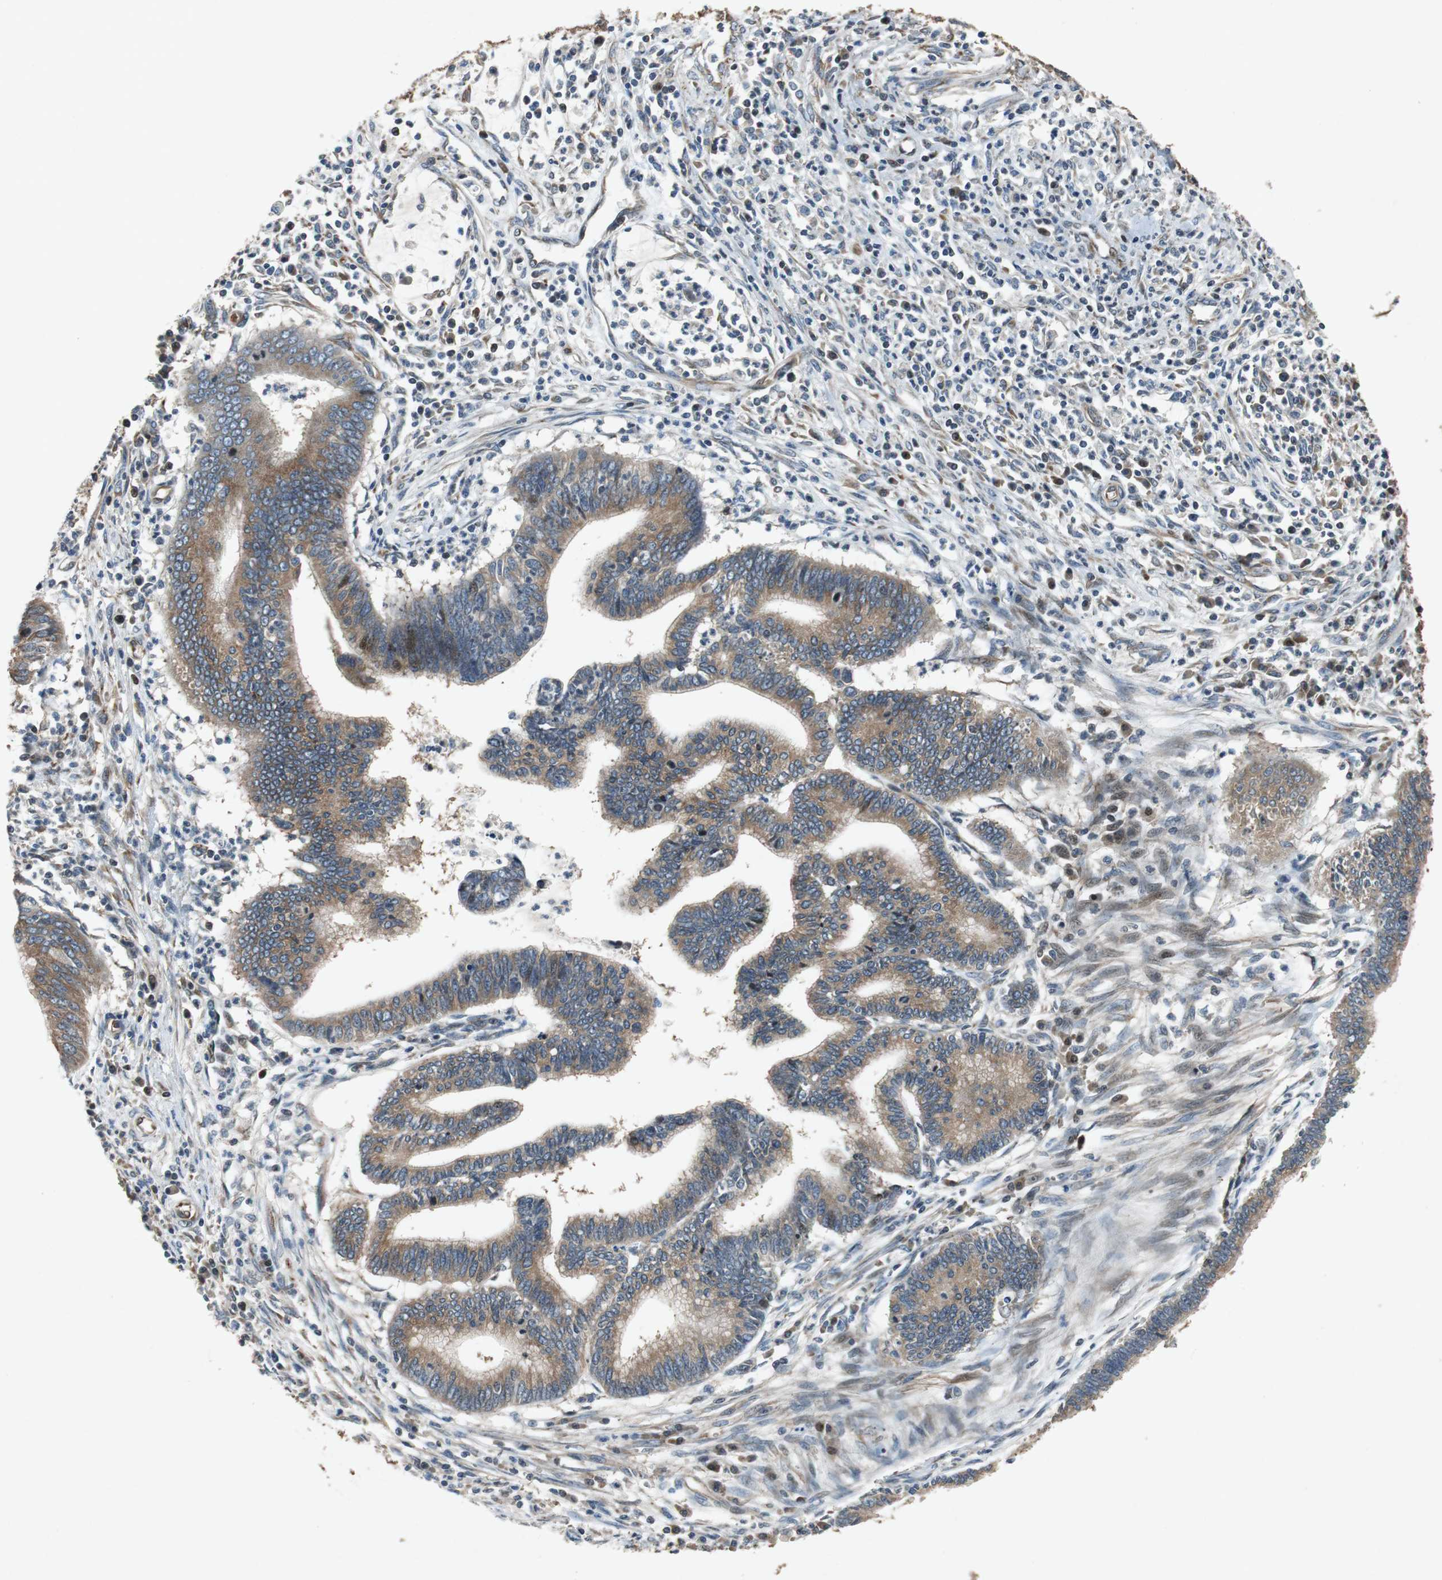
{"staining": {"intensity": "weak", "quantity": "25%-75%", "location": "cytoplasmic/membranous"}, "tissue": "cervical cancer", "cell_type": "Tumor cells", "image_type": "cancer", "snomed": [{"axis": "morphology", "description": "Adenocarcinoma, NOS"}, {"axis": "topography", "description": "Cervix"}], "caption": "Immunohistochemical staining of human cervical cancer (adenocarcinoma) reveals low levels of weak cytoplasmic/membranous expression in approximately 25%-75% of tumor cells.", "gene": "TUBA4A", "patient": {"sex": "female", "age": 36}}